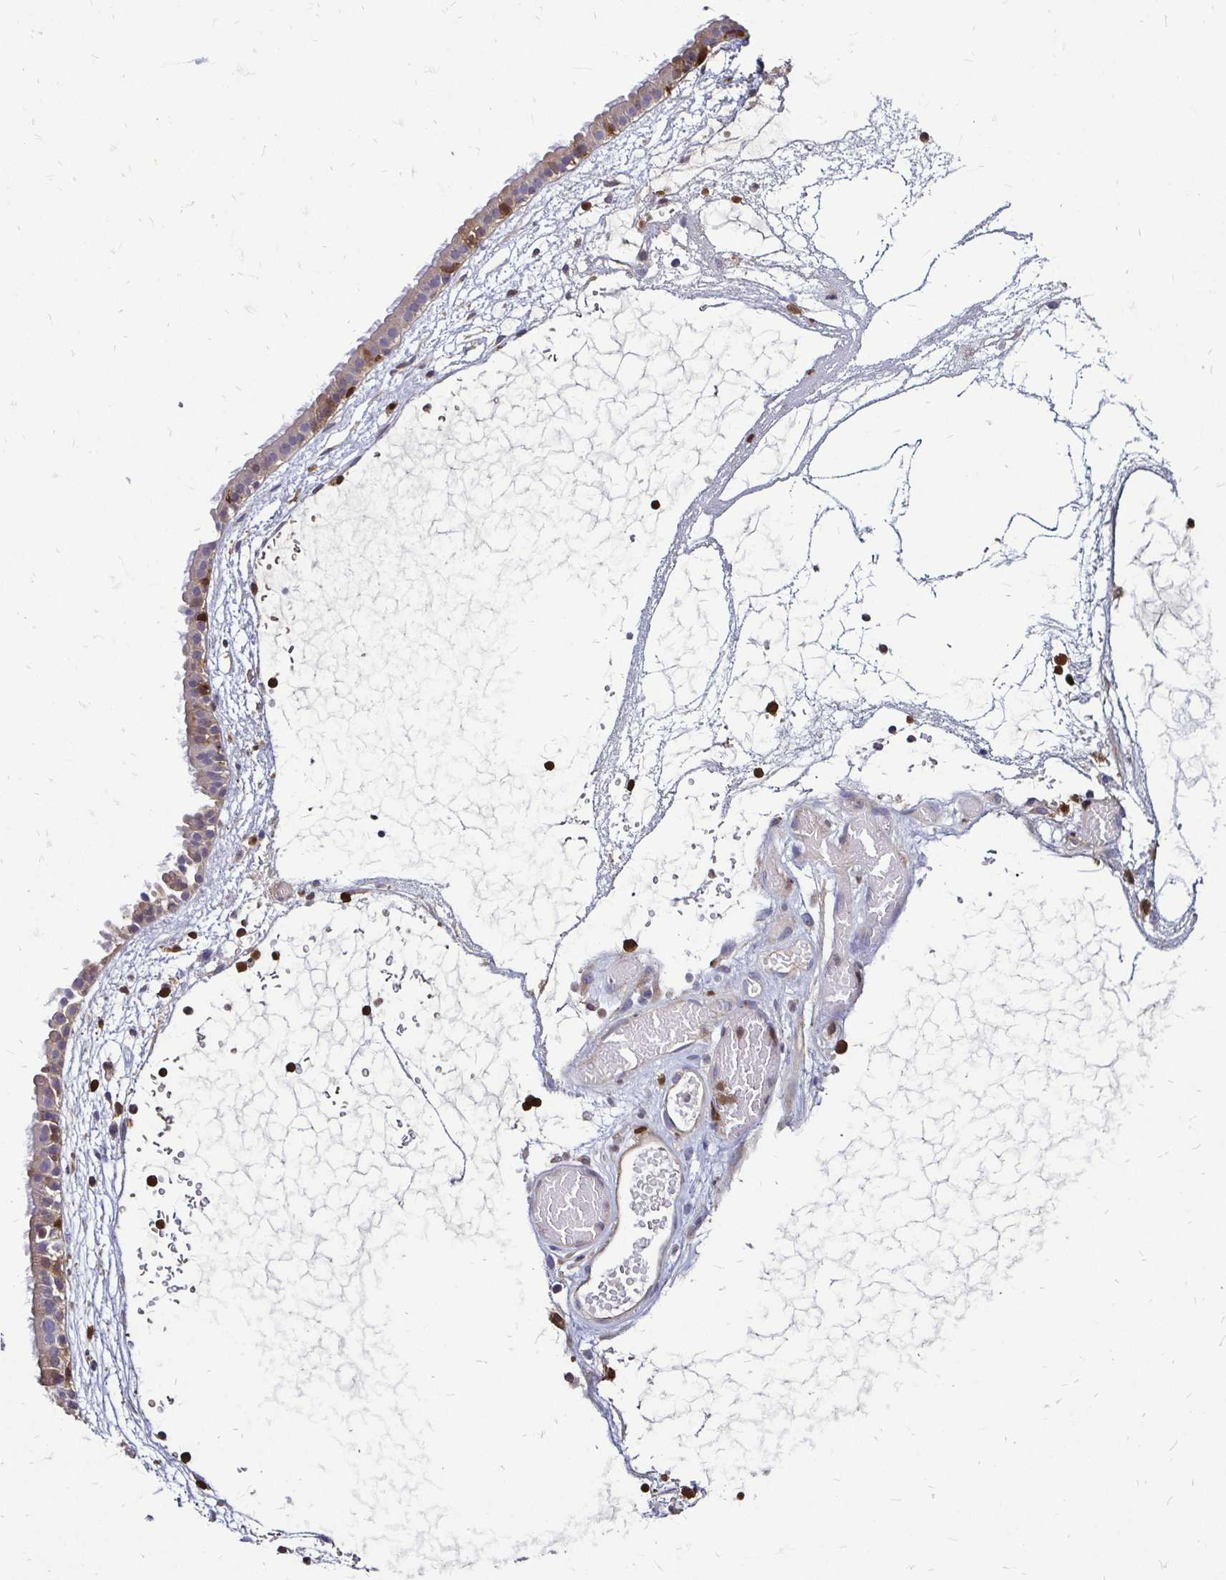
{"staining": {"intensity": "weak", "quantity": "25%-75%", "location": "cytoplasmic/membranous"}, "tissue": "nasopharynx", "cell_type": "Respiratory epithelial cells", "image_type": "normal", "snomed": [{"axis": "morphology", "description": "Normal tissue, NOS"}, {"axis": "topography", "description": "Nasopharynx"}], "caption": "This micrograph reveals unremarkable nasopharynx stained with immunohistochemistry to label a protein in brown. The cytoplasmic/membranous of respiratory epithelial cells show weak positivity for the protein. Nuclei are counter-stained blue.", "gene": "ZFP1", "patient": {"sex": "male", "age": 24}}